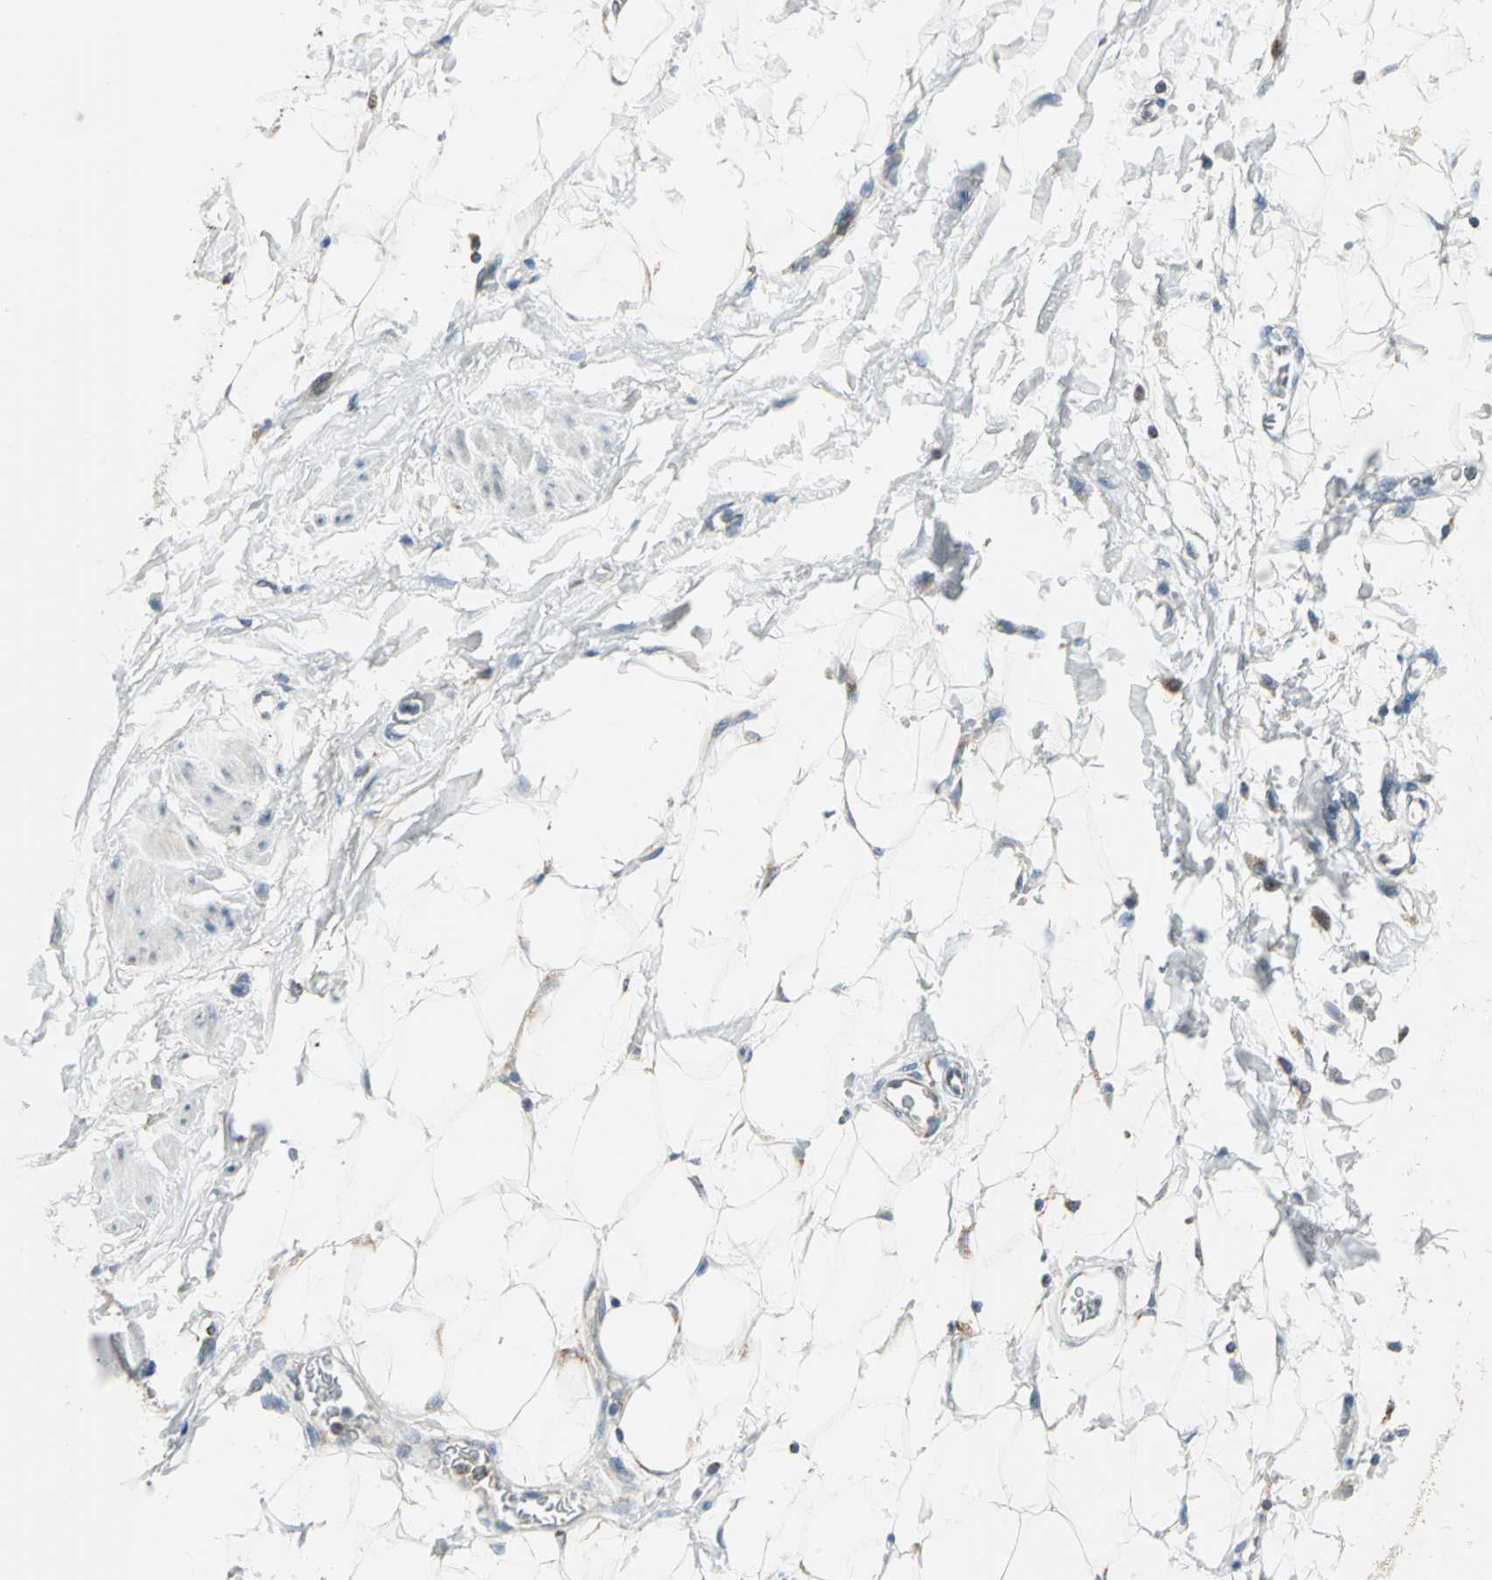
{"staining": {"intensity": "weak", "quantity": "<25%", "location": "cytoplasmic/membranous"}, "tissue": "adipose tissue", "cell_type": "Adipocytes", "image_type": "normal", "snomed": [{"axis": "morphology", "description": "Normal tissue, NOS"}, {"axis": "morphology", "description": "Urothelial carcinoma, High grade"}, {"axis": "topography", "description": "Vascular tissue"}, {"axis": "topography", "description": "Urinary bladder"}], "caption": "Adipocytes are negative for protein expression in normal human adipose tissue. (Brightfield microscopy of DAB (3,3'-diaminobenzidine) immunohistochemistry at high magnification).", "gene": "ACADM", "patient": {"sex": "female", "age": 56}}